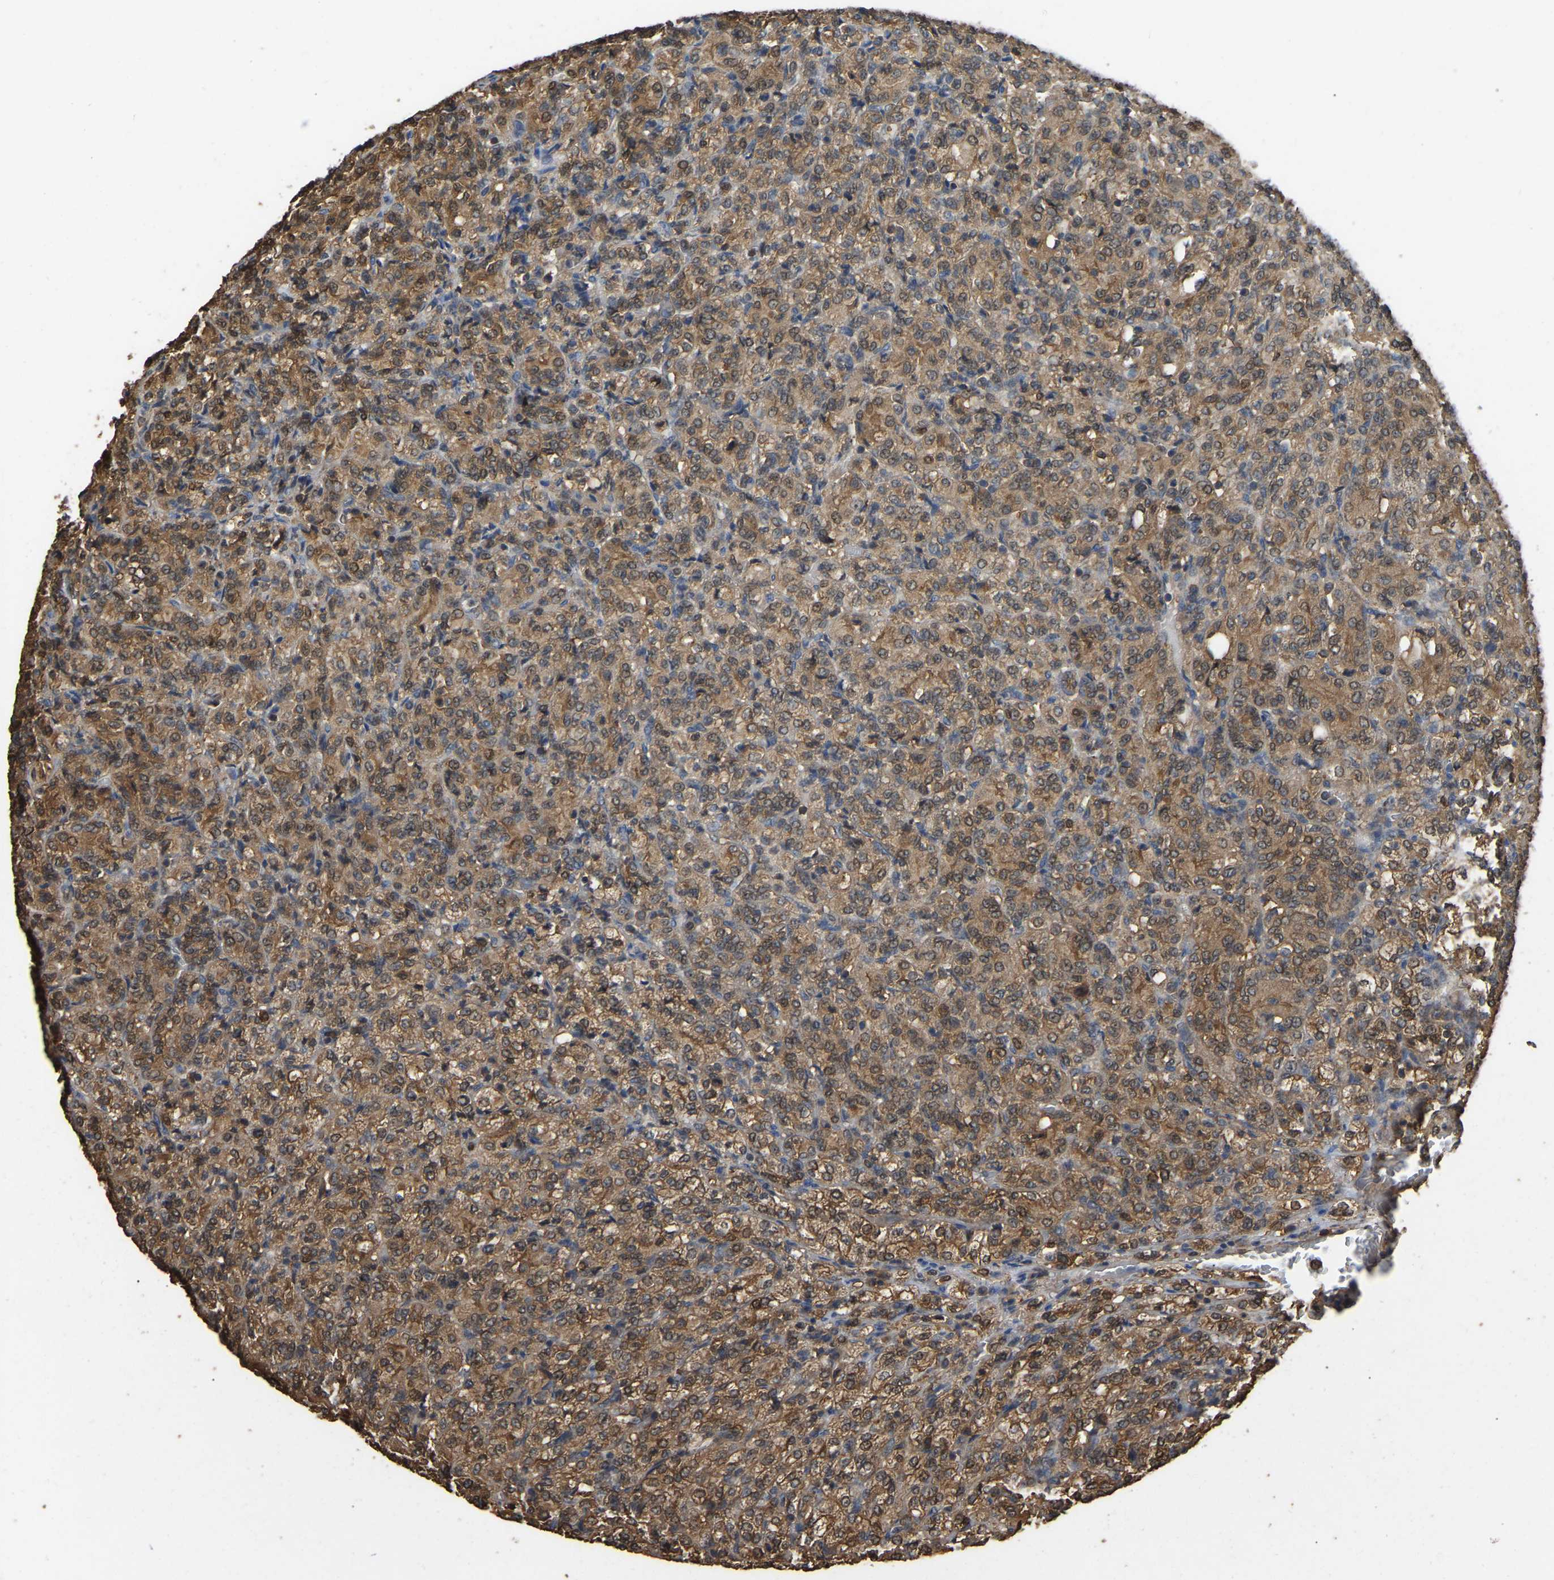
{"staining": {"intensity": "moderate", "quantity": ">75%", "location": "cytoplasmic/membranous,nuclear"}, "tissue": "renal cancer", "cell_type": "Tumor cells", "image_type": "cancer", "snomed": [{"axis": "morphology", "description": "Adenocarcinoma, NOS"}, {"axis": "topography", "description": "Kidney"}], "caption": "Immunohistochemistry (IHC) micrograph of neoplastic tissue: renal cancer (adenocarcinoma) stained using immunohistochemistry reveals medium levels of moderate protein expression localized specifically in the cytoplasmic/membranous and nuclear of tumor cells, appearing as a cytoplasmic/membranous and nuclear brown color.", "gene": "FHIT", "patient": {"sex": "male", "age": 77}}